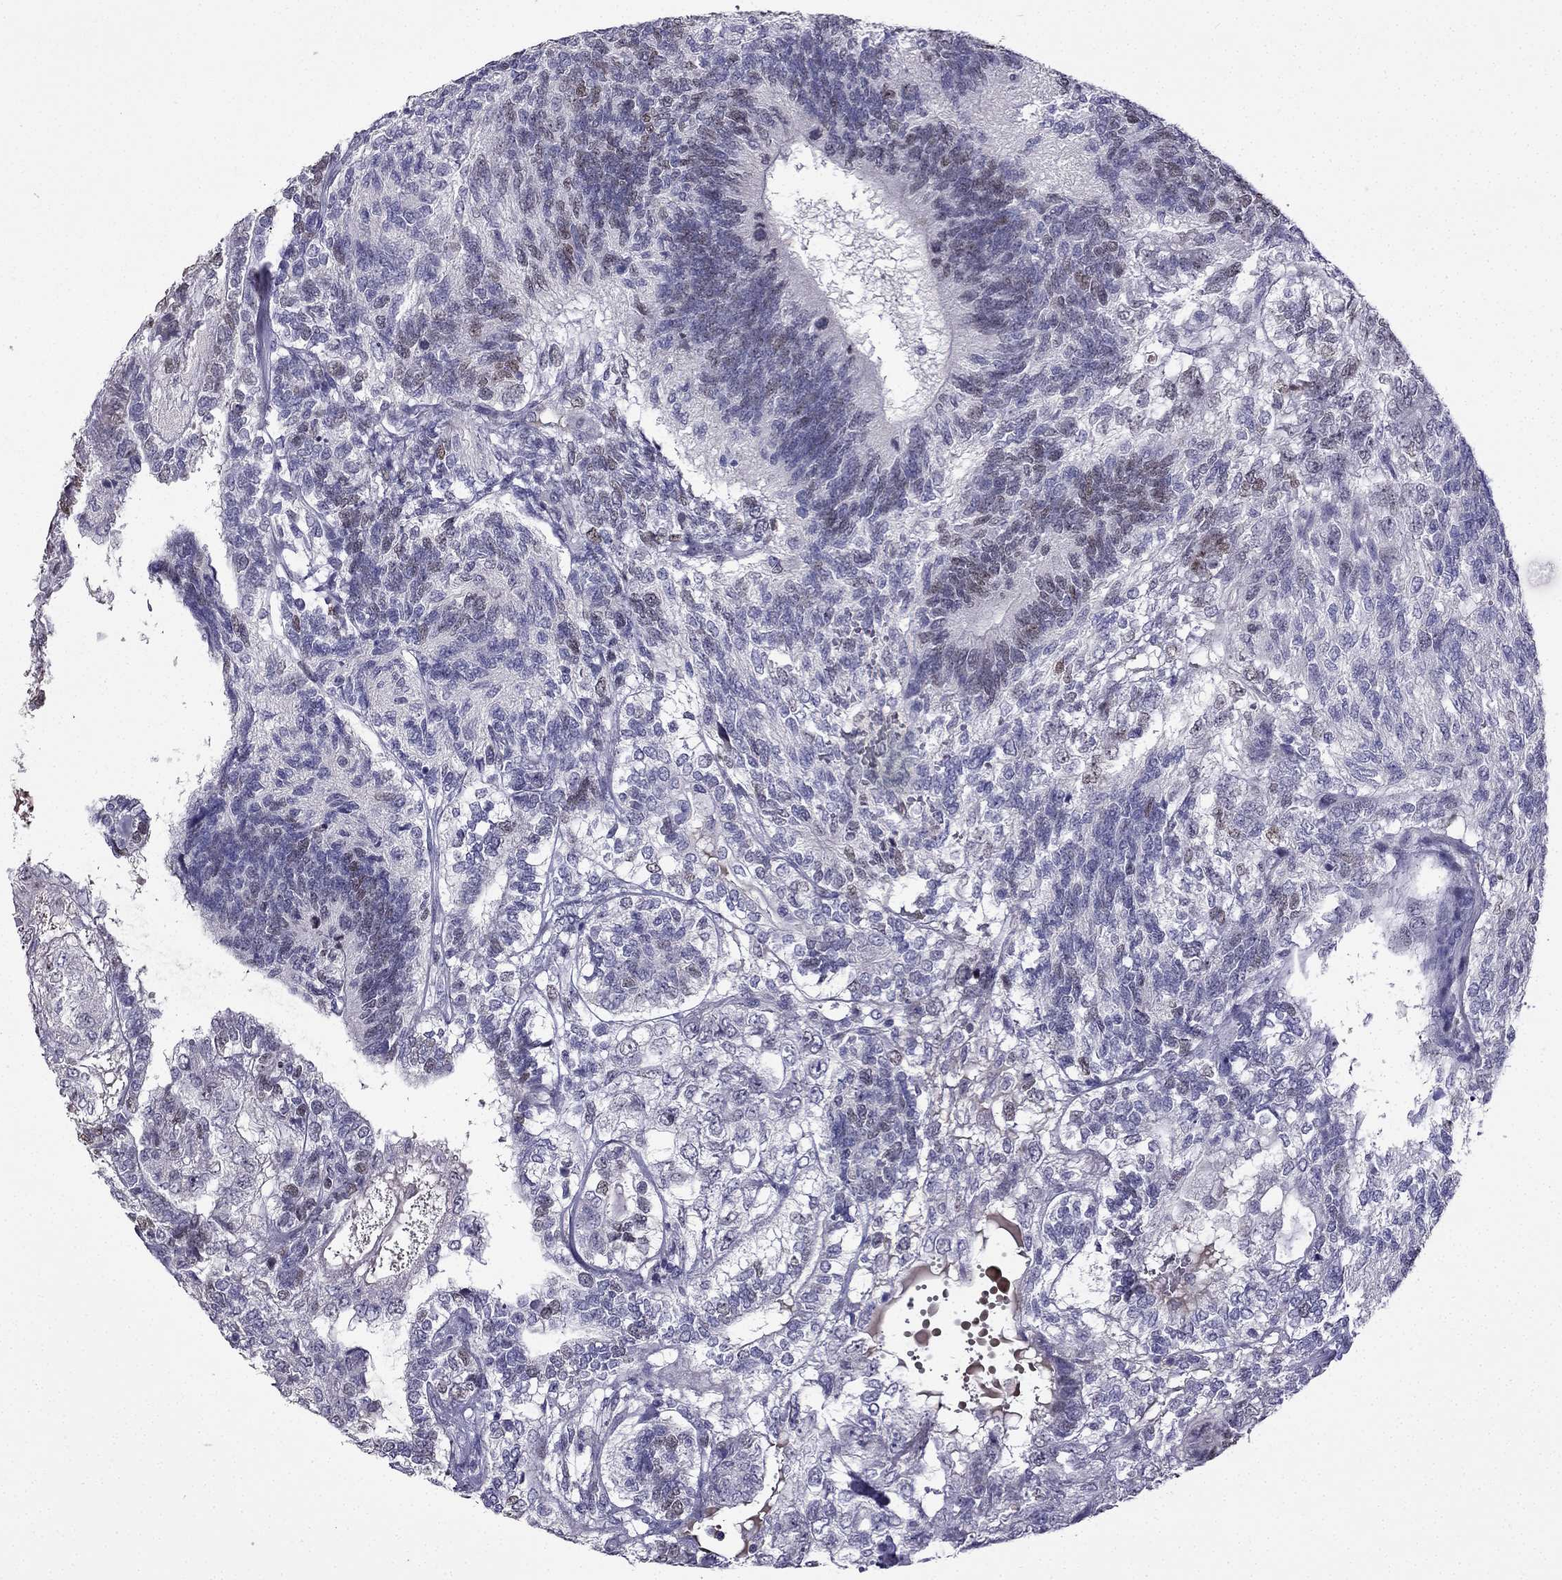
{"staining": {"intensity": "weak", "quantity": "<25%", "location": "nuclear"}, "tissue": "testis cancer", "cell_type": "Tumor cells", "image_type": "cancer", "snomed": [{"axis": "morphology", "description": "Seminoma, NOS"}, {"axis": "morphology", "description": "Carcinoma, Embryonal, NOS"}, {"axis": "topography", "description": "Testis"}], "caption": "This image is of testis embryonal carcinoma stained with immunohistochemistry (IHC) to label a protein in brown with the nuclei are counter-stained blue. There is no positivity in tumor cells.", "gene": "UHRF1", "patient": {"sex": "male", "age": 41}}